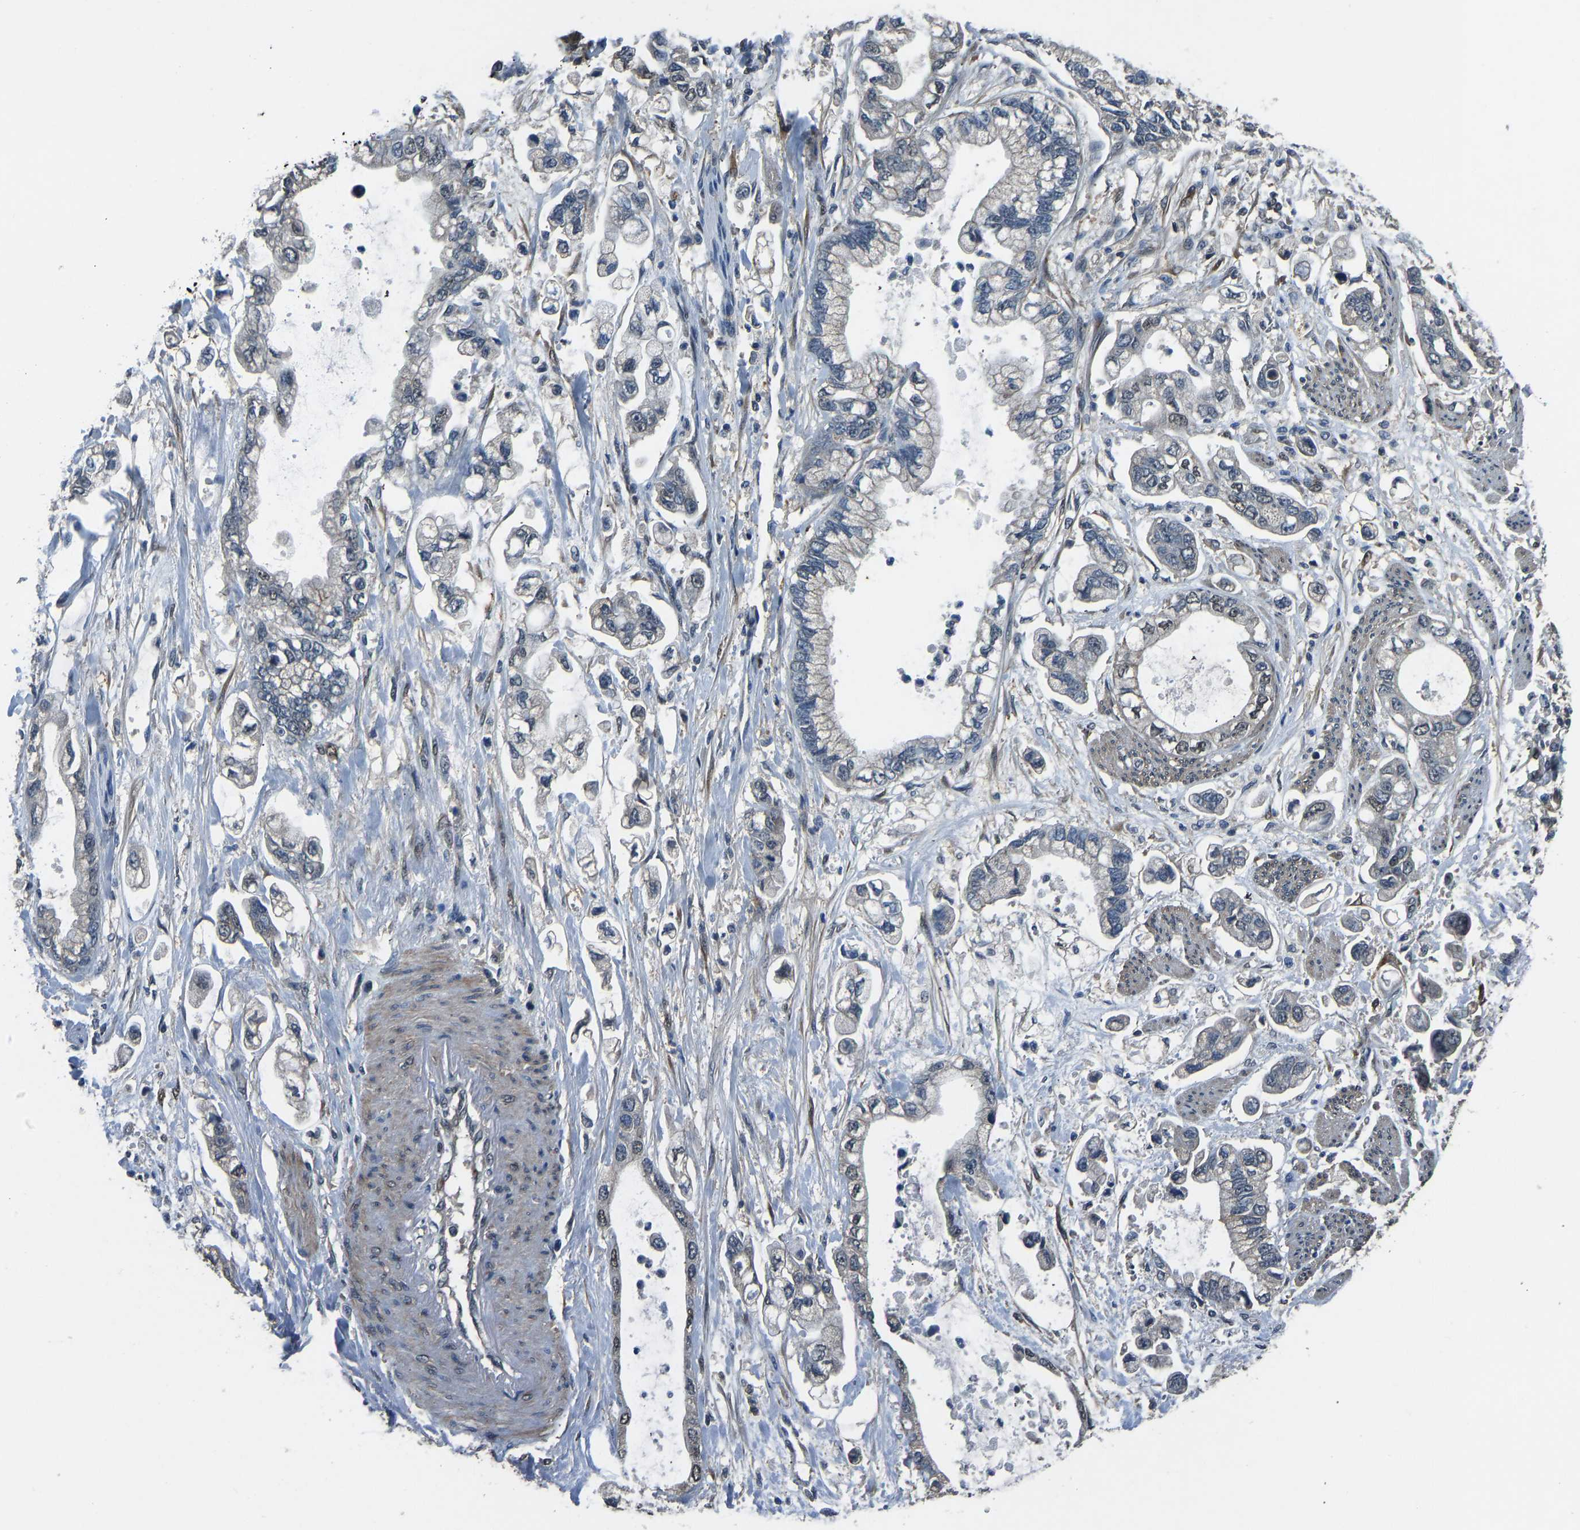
{"staining": {"intensity": "negative", "quantity": "none", "location": "none"}, "tissue": "stomach cancer", "cell_type": "Tumor cells", "image_type": "cancer", "snomed": [{"axis": "morphology", "description": "Normal tissue, NOS"}, {"axis": "morphology", "description": "Adenocarcinoma, NOS"}, {"axis": "topography", "description": "Stomach"}], "caption": "Tumor cells show no significant staining in stomach cancer (adenocarcinoma).", "gene": "TOX4", "patient": {"sex": "male", "age": 62}}